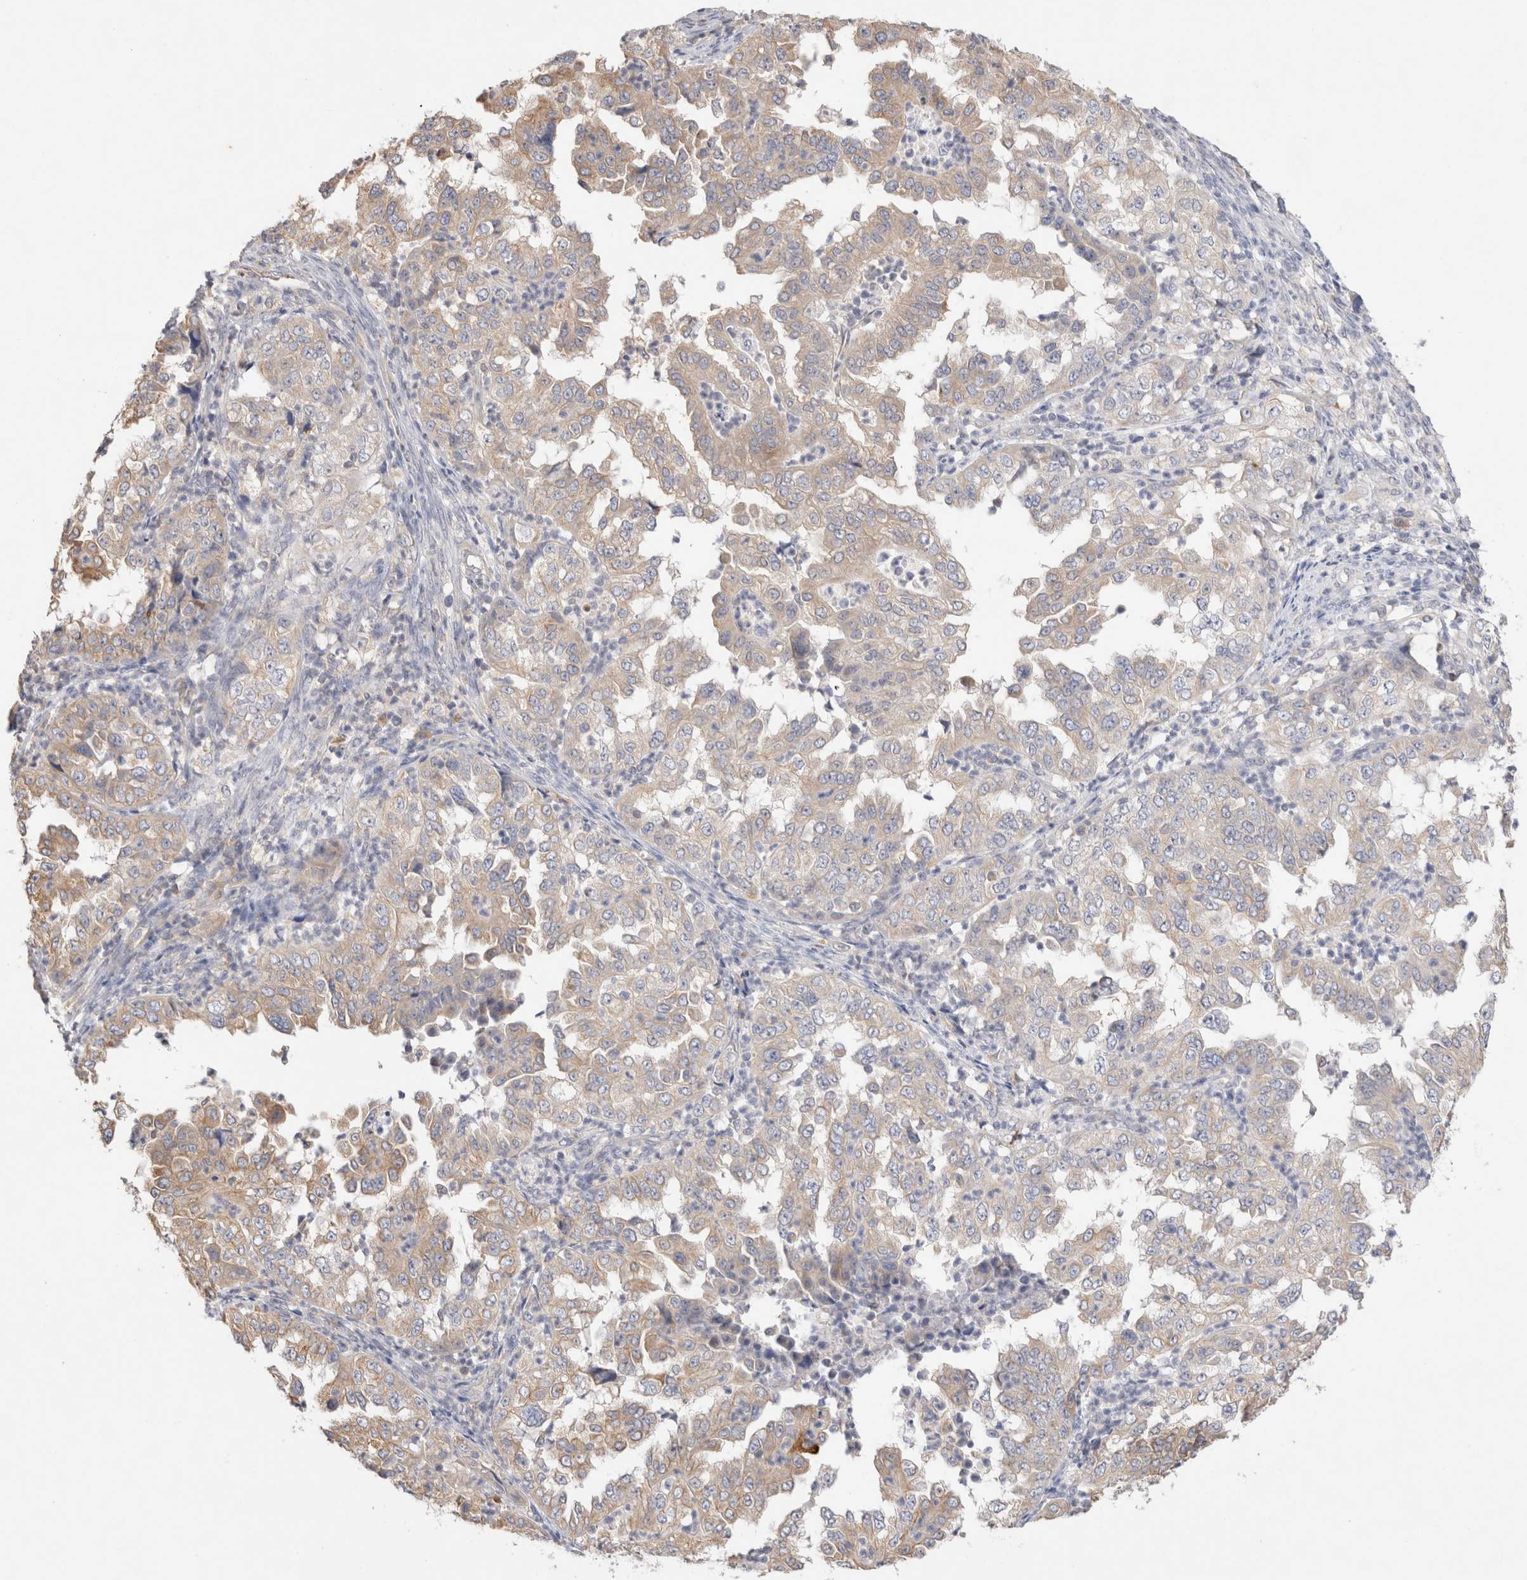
{"staining": {"intensity": "weak", "quantity": ">75%", "location": "cytoplasmic/membranous"}, "tissue": "endometrial cancer", "cell_type": "Tumor cells", "image_type": "cancer", "snomed": [{"axis": "morphology", "description": "Adenocarcinoma, NOS"}, {"axis": "topography", "description": "Endometrium"}], "caption": "Adenocarcinoma (endometrial) was stained to show a protein in brown. There is low levels of weak cytoplasmic/membranous positivity in approximately >75% of tumor cells.", "gene": "GAS1", "patient": {"sex": "female", "age": 85}}